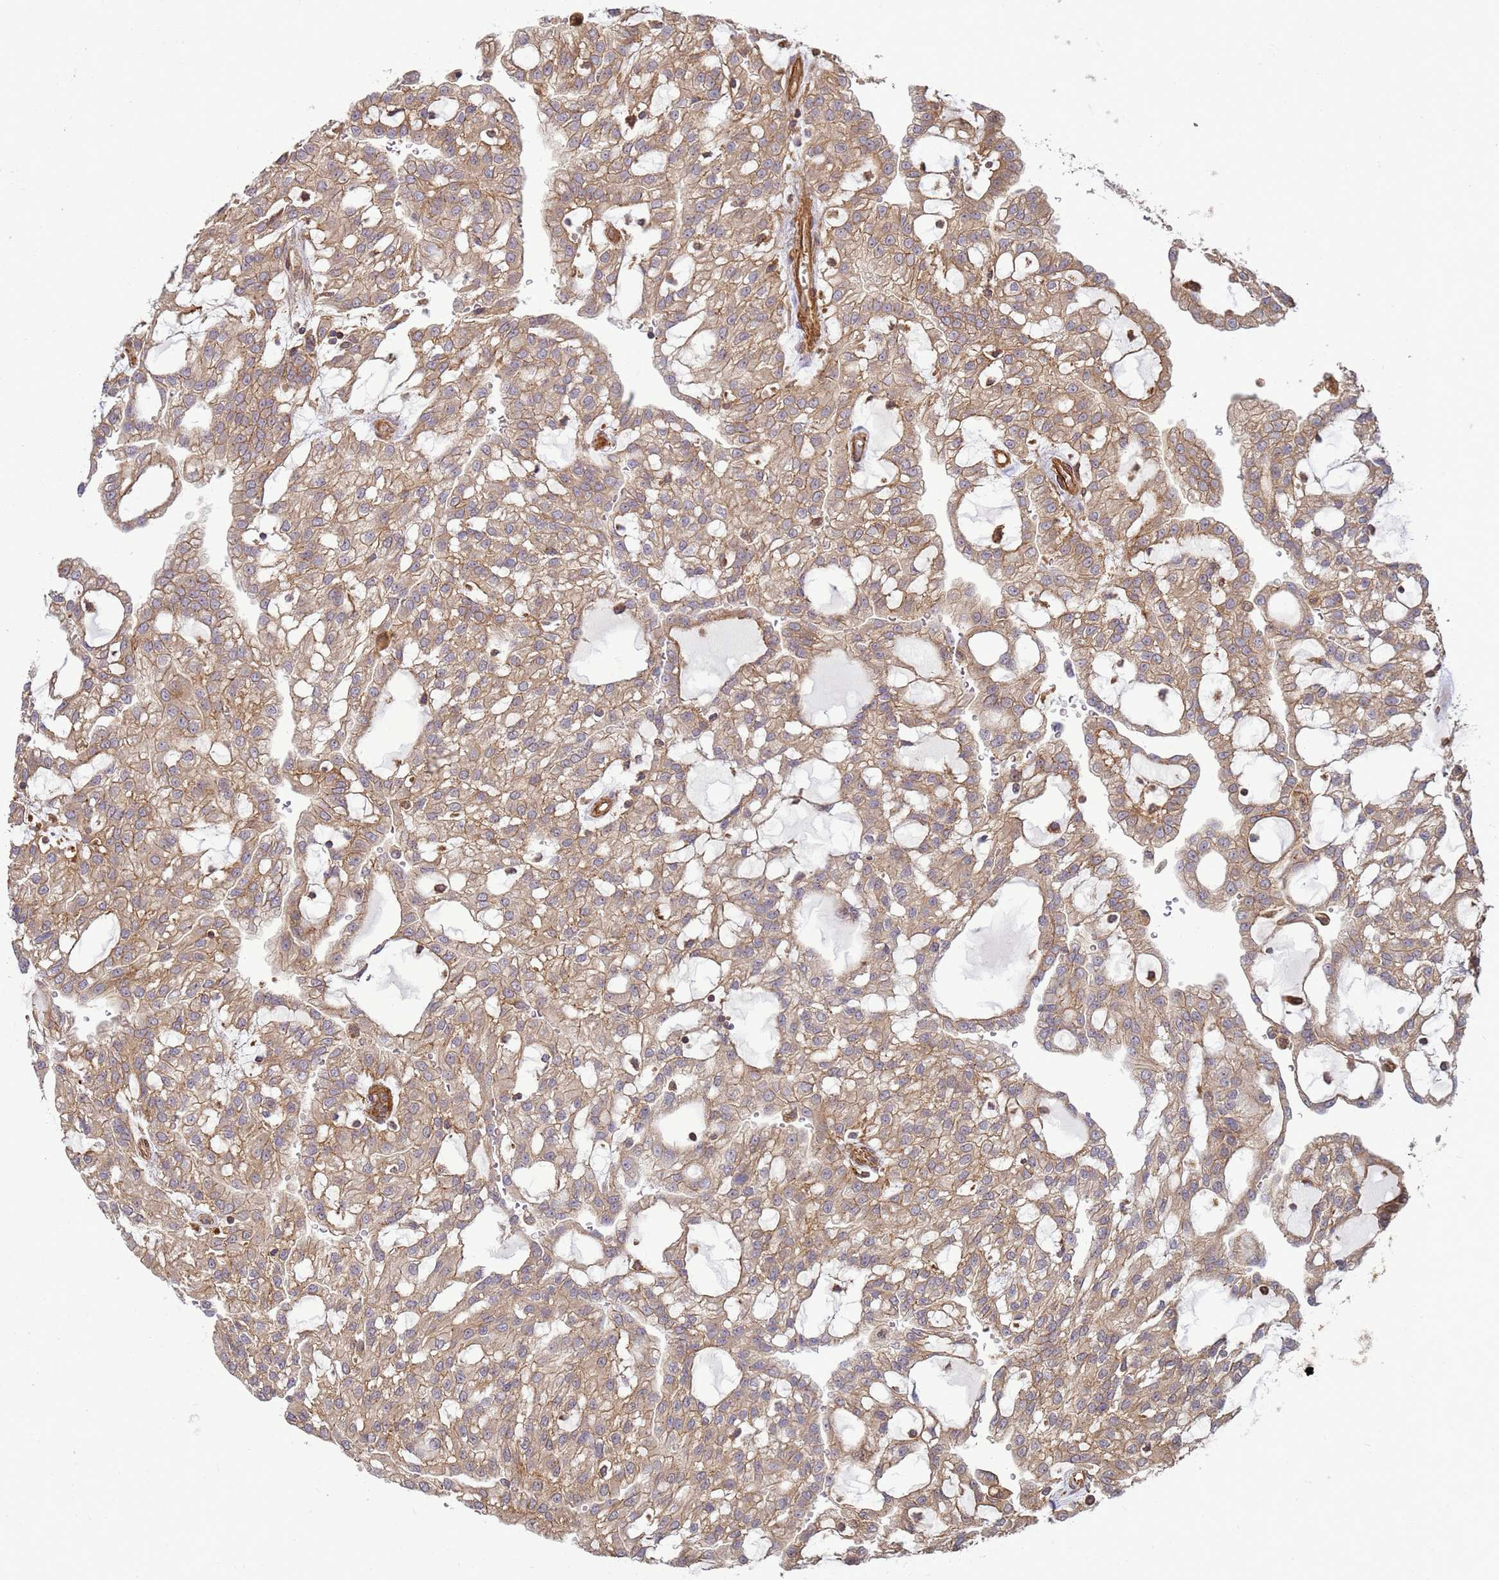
{"staining": {"intensity": "moderate", "quantity": ">75%", "location": "cytoplasmic/membranous"}, "tissue": "renal cancer", "cell_type": "Tumor cells", "image_type": "cancer", "snomed": [{"axis": "morphology", "description": "Adenocarcinoma, NOS"}, {"axis": "topography", "description": "Kidney"}], "caption": "There is medium levels of moderate cytoplasmic/membranous expression in tumor cells of renal adenocarcinoma, as demonstrated by immunohistochemical staining (brown color).", "gene": "CNOT1", "patient": {"sex": "male", "age": 63}}